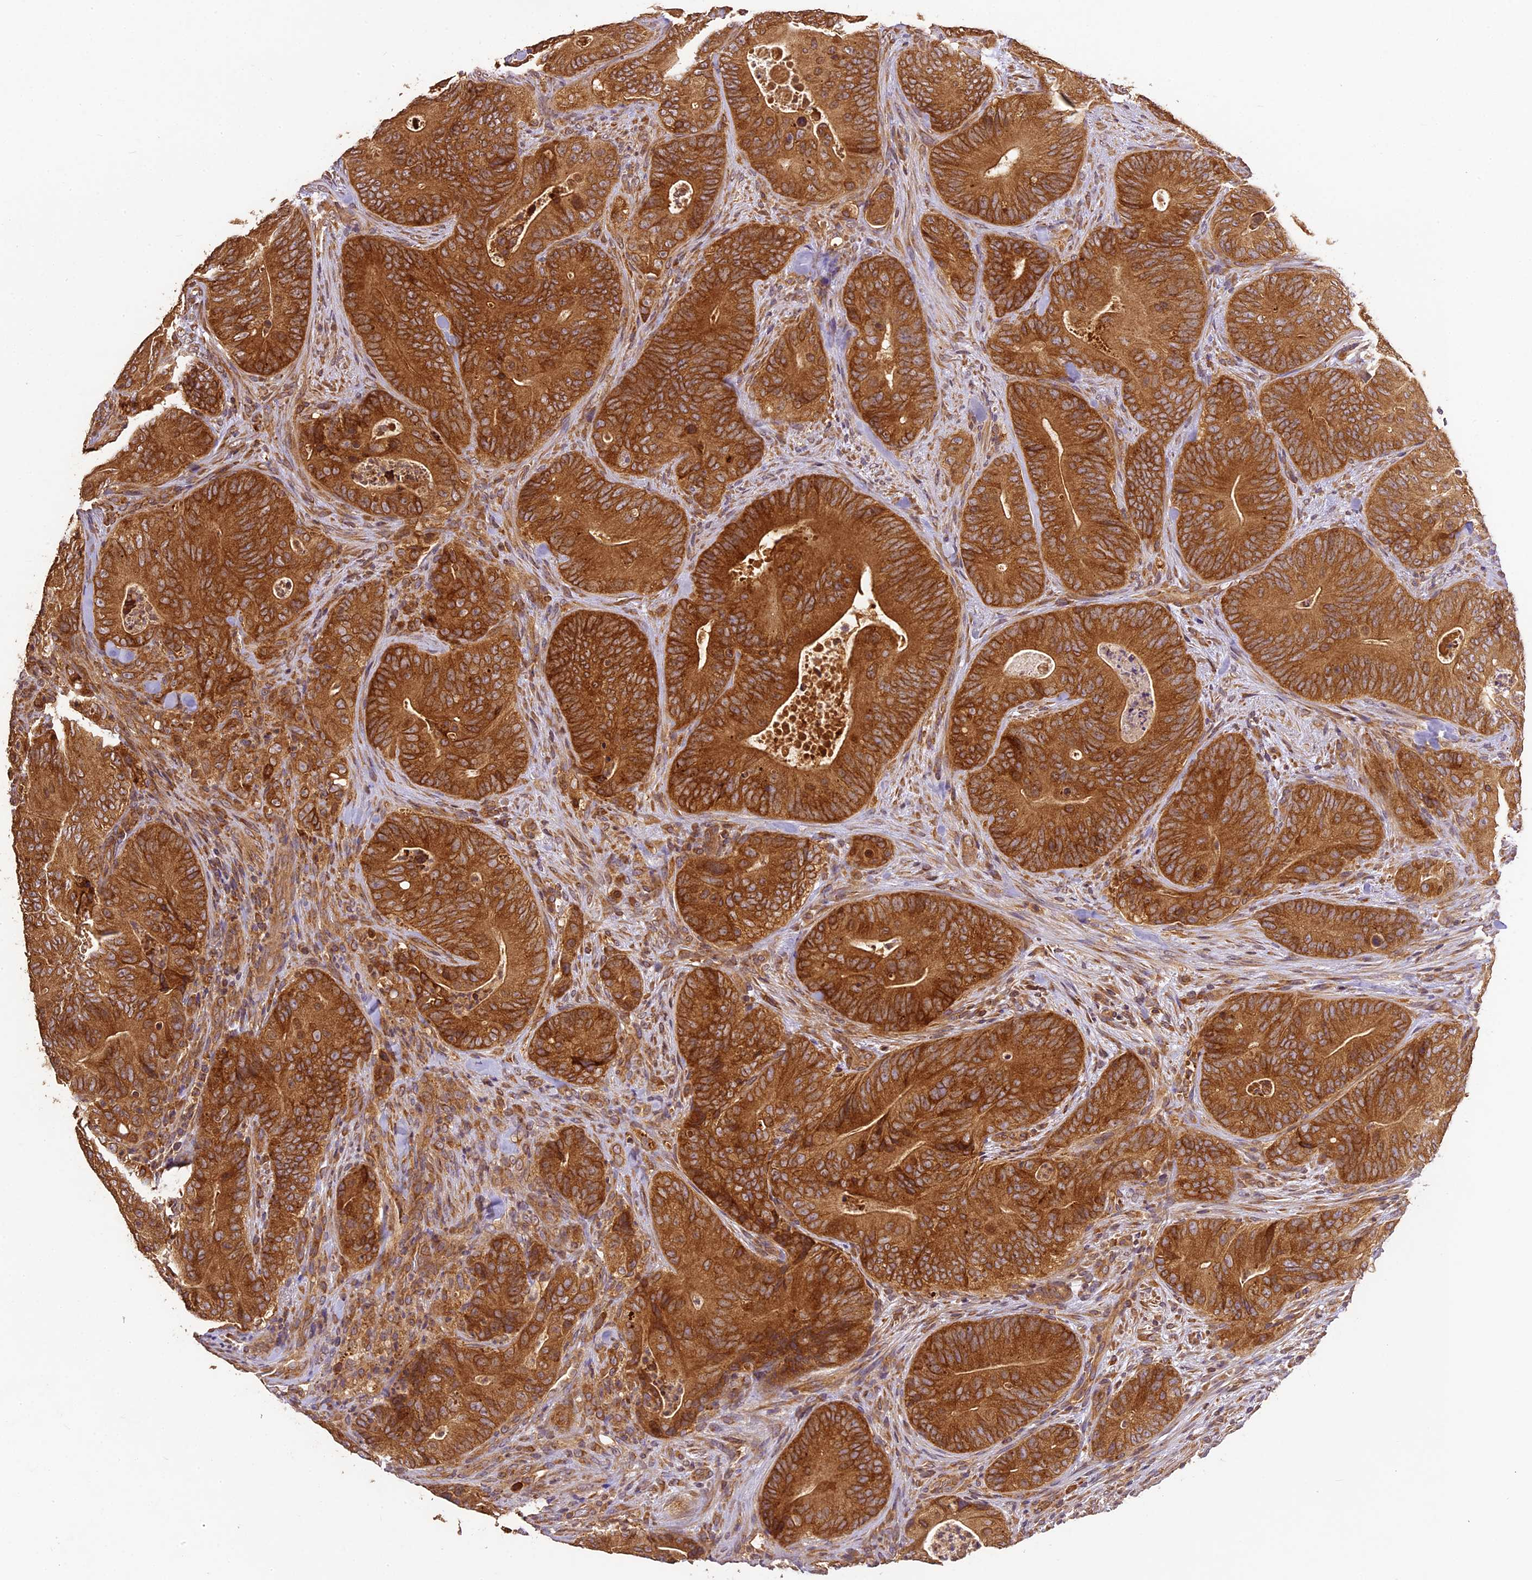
{"staining": {"intensity": "strong", "quantity": ">75%", "location": "cytoplasmic/membranous"}, "tissue": "colorectal cancer", "cell_type": "Tumor cells", "image_type": "cancer", "snomed": [{"axis": "morphology", "description": "Normal tissue, NOS"}, {"axis": "topography", "description": "Colon"}], "caption": "Immunohistochemical staining of colorectal cancer demonstrates high levels of strong cytoplasmic/membranous protein positivity in about >75% of tumor cells. Using DAB (3,3'-diaminobenzidine) (brown) and hematoxylin (blue) stains, captured at high magnification using brightfield microscopy.", "gene": "BRAP", "patient": {"sex": "female", "age": 82}}